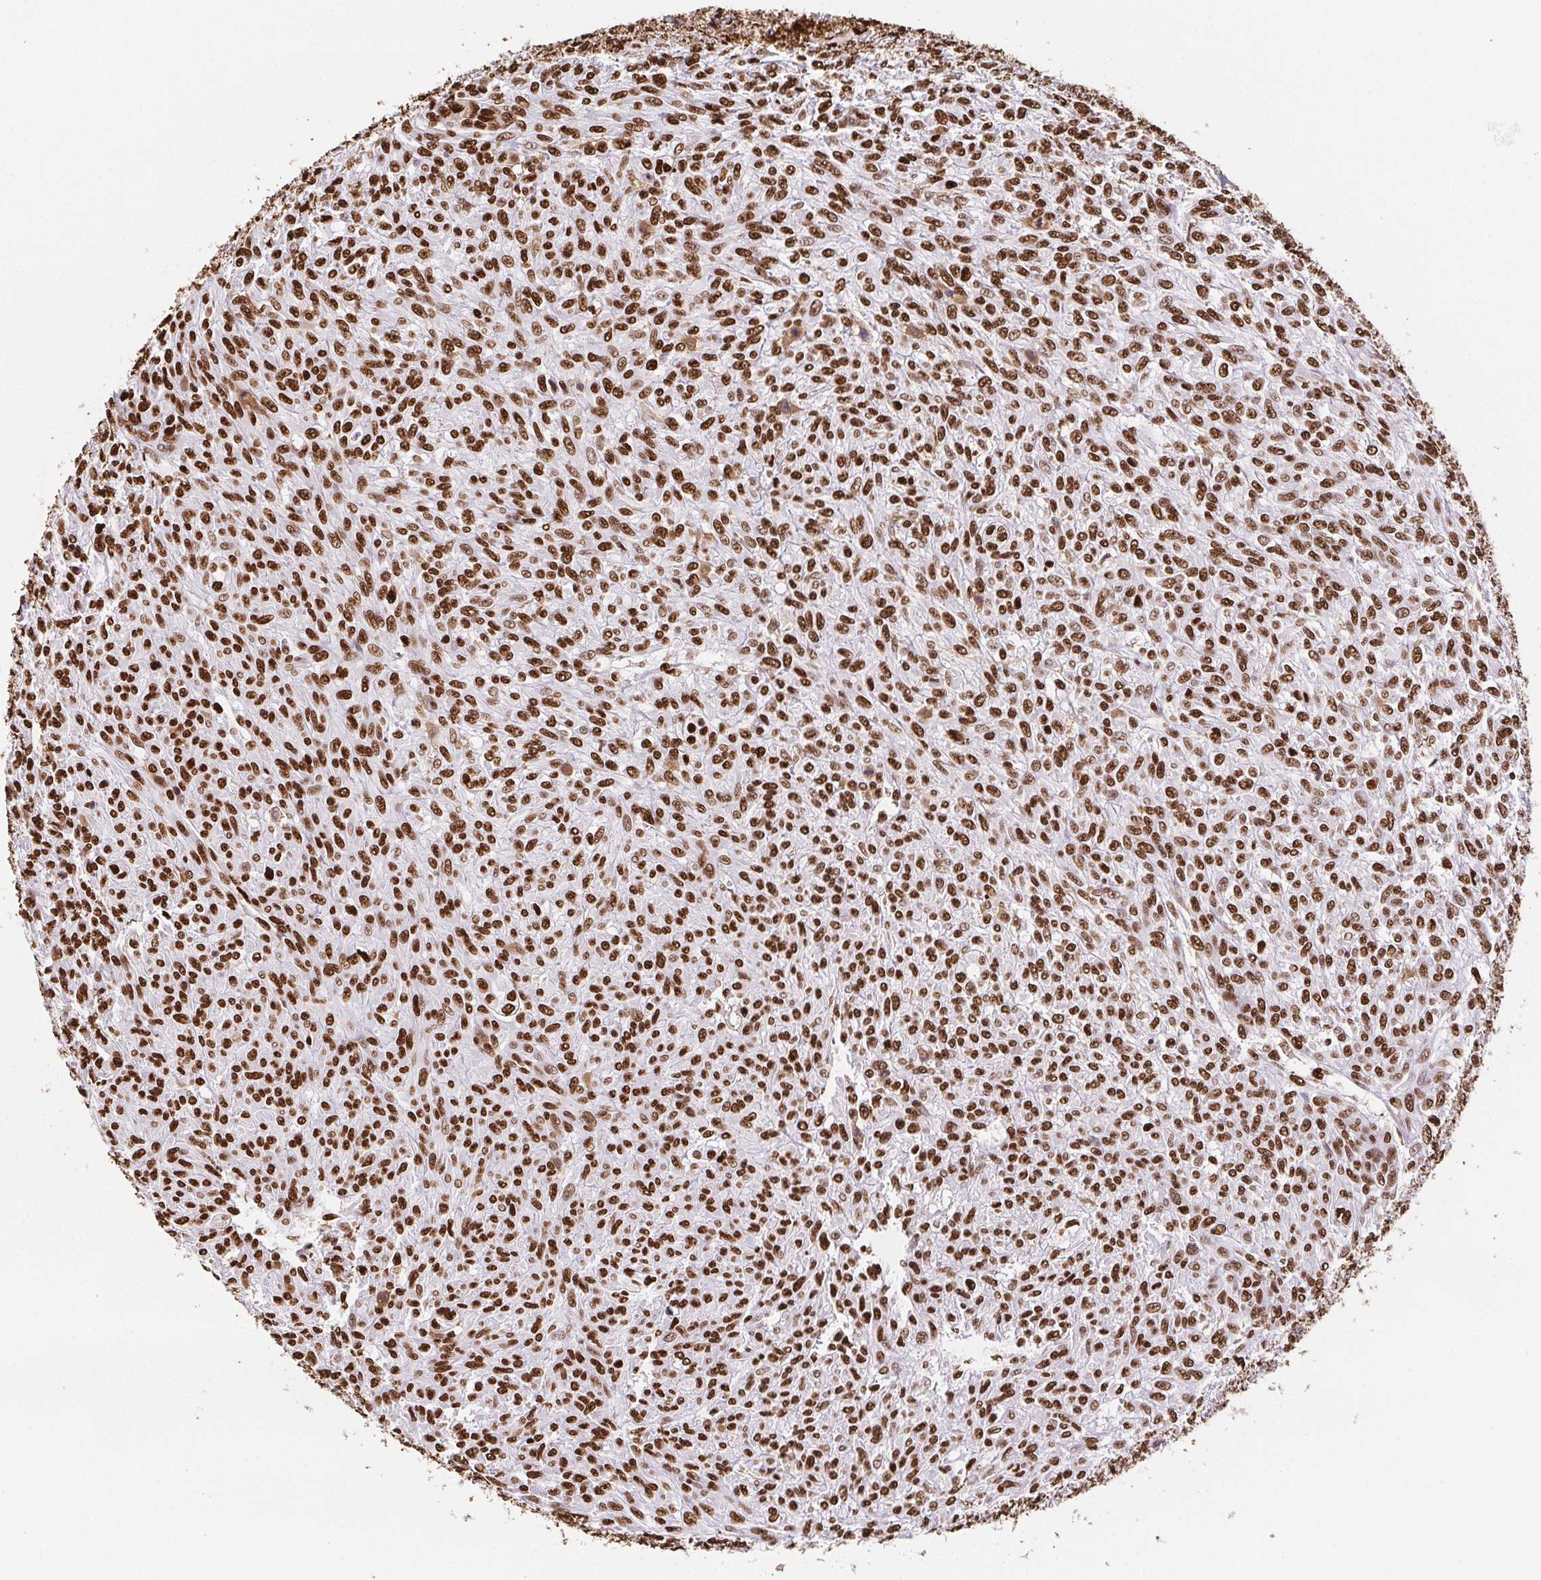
{"staining": {"intensity": "strong", "quantity": ">75%", "location": "nuclear"}, "tissue": "renal cancer", "cell_type": "Tumor cells", "image_type": "cancer", "snomed": [{"axis": "morphology", "description": "Adenocarcinoma, NOS"}, {"axis": "topography", "description": "Kidney"}], "caption": "Human renal cancer stained for a protein (brown) exhibits strong nuclear positive expression in about >75% of tumor cells.", "gene": "SET", "patient": {"sex": "male", "age": 58}}